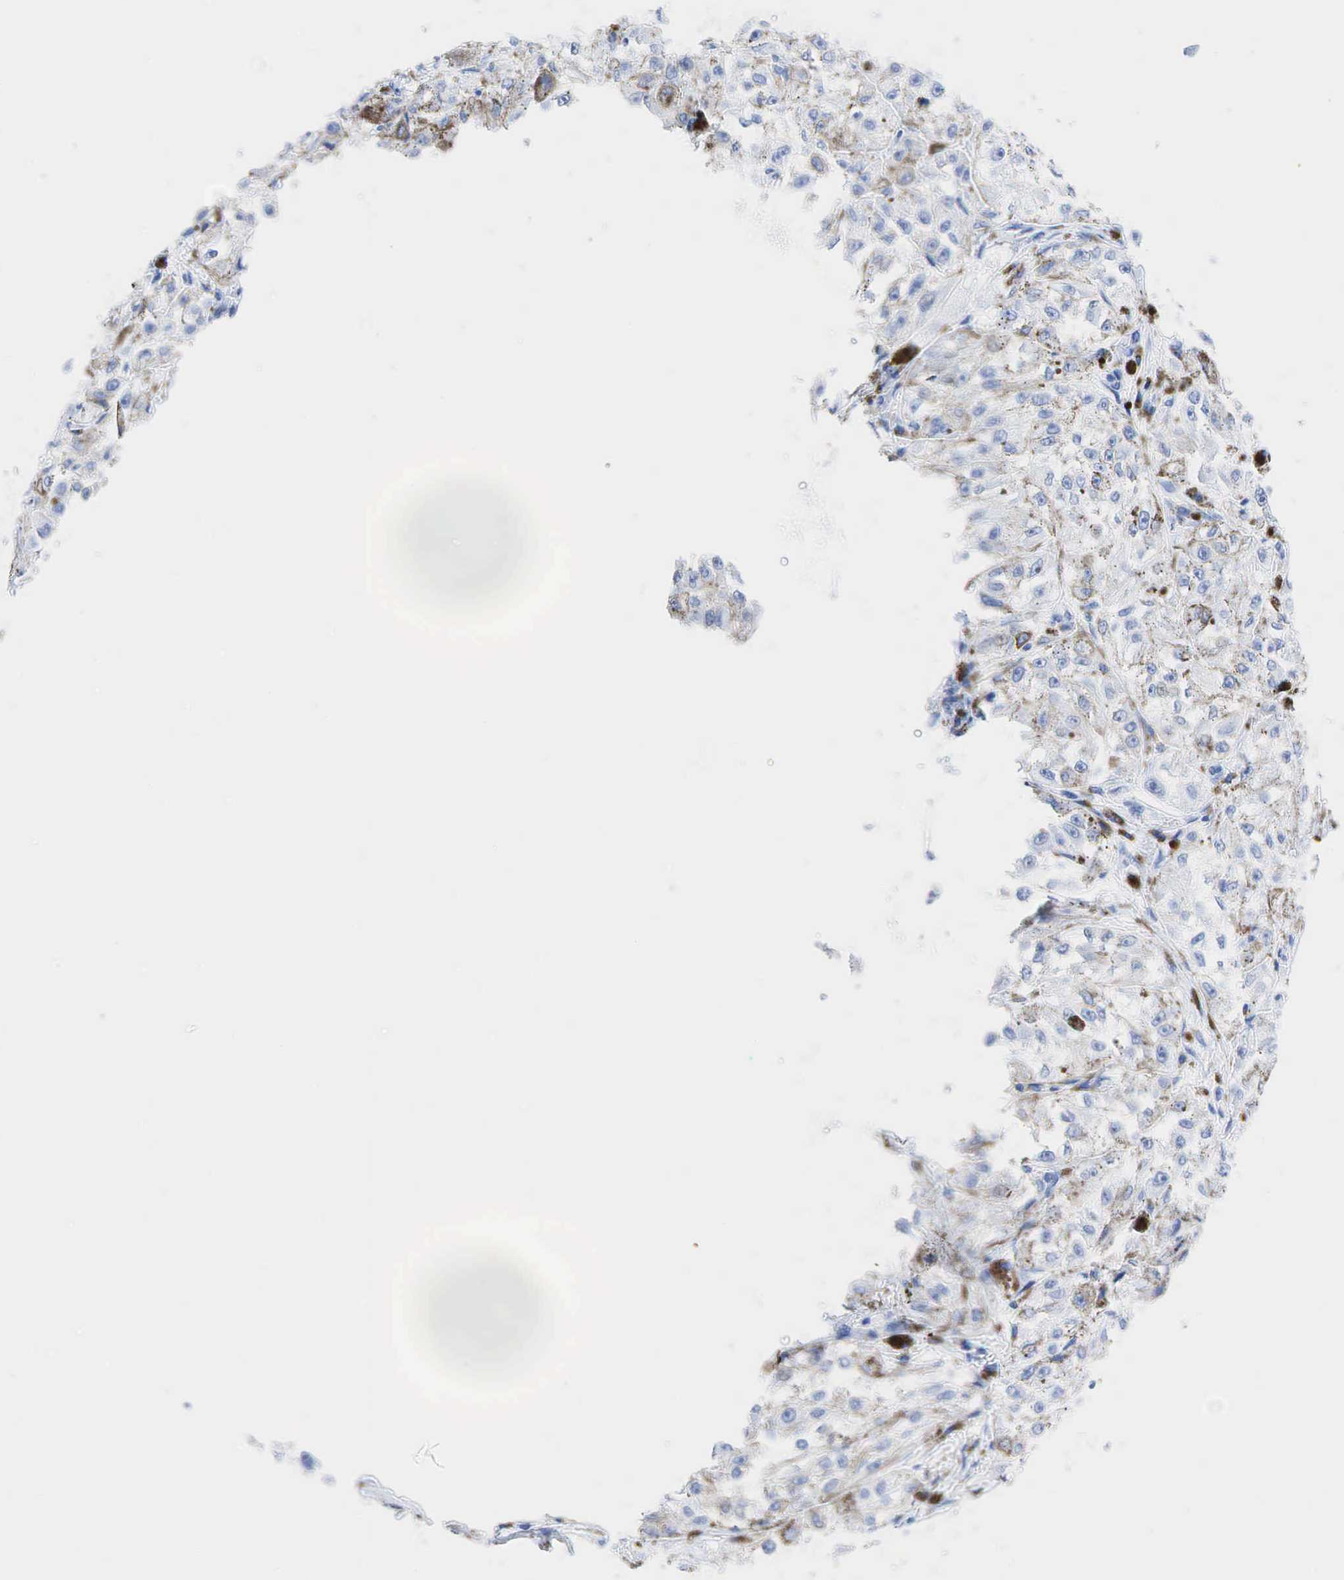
{"staining": {"intensity": "negative", "quantity": "none", "location": "none"}, "tissue": "melanoma", "cell_type": "Tumor cells", "image_type": "cancer", "snomed": [{"axis": "morphology", "description": "Malignant melanoma, NOS"}, {"axis": "topography", "description": "Skin"}], "caption": "Tumor cells are negative for brown protein staining in melanoma.", "gene": "INHA", "patient": {"sex": "male", "age": 67}}